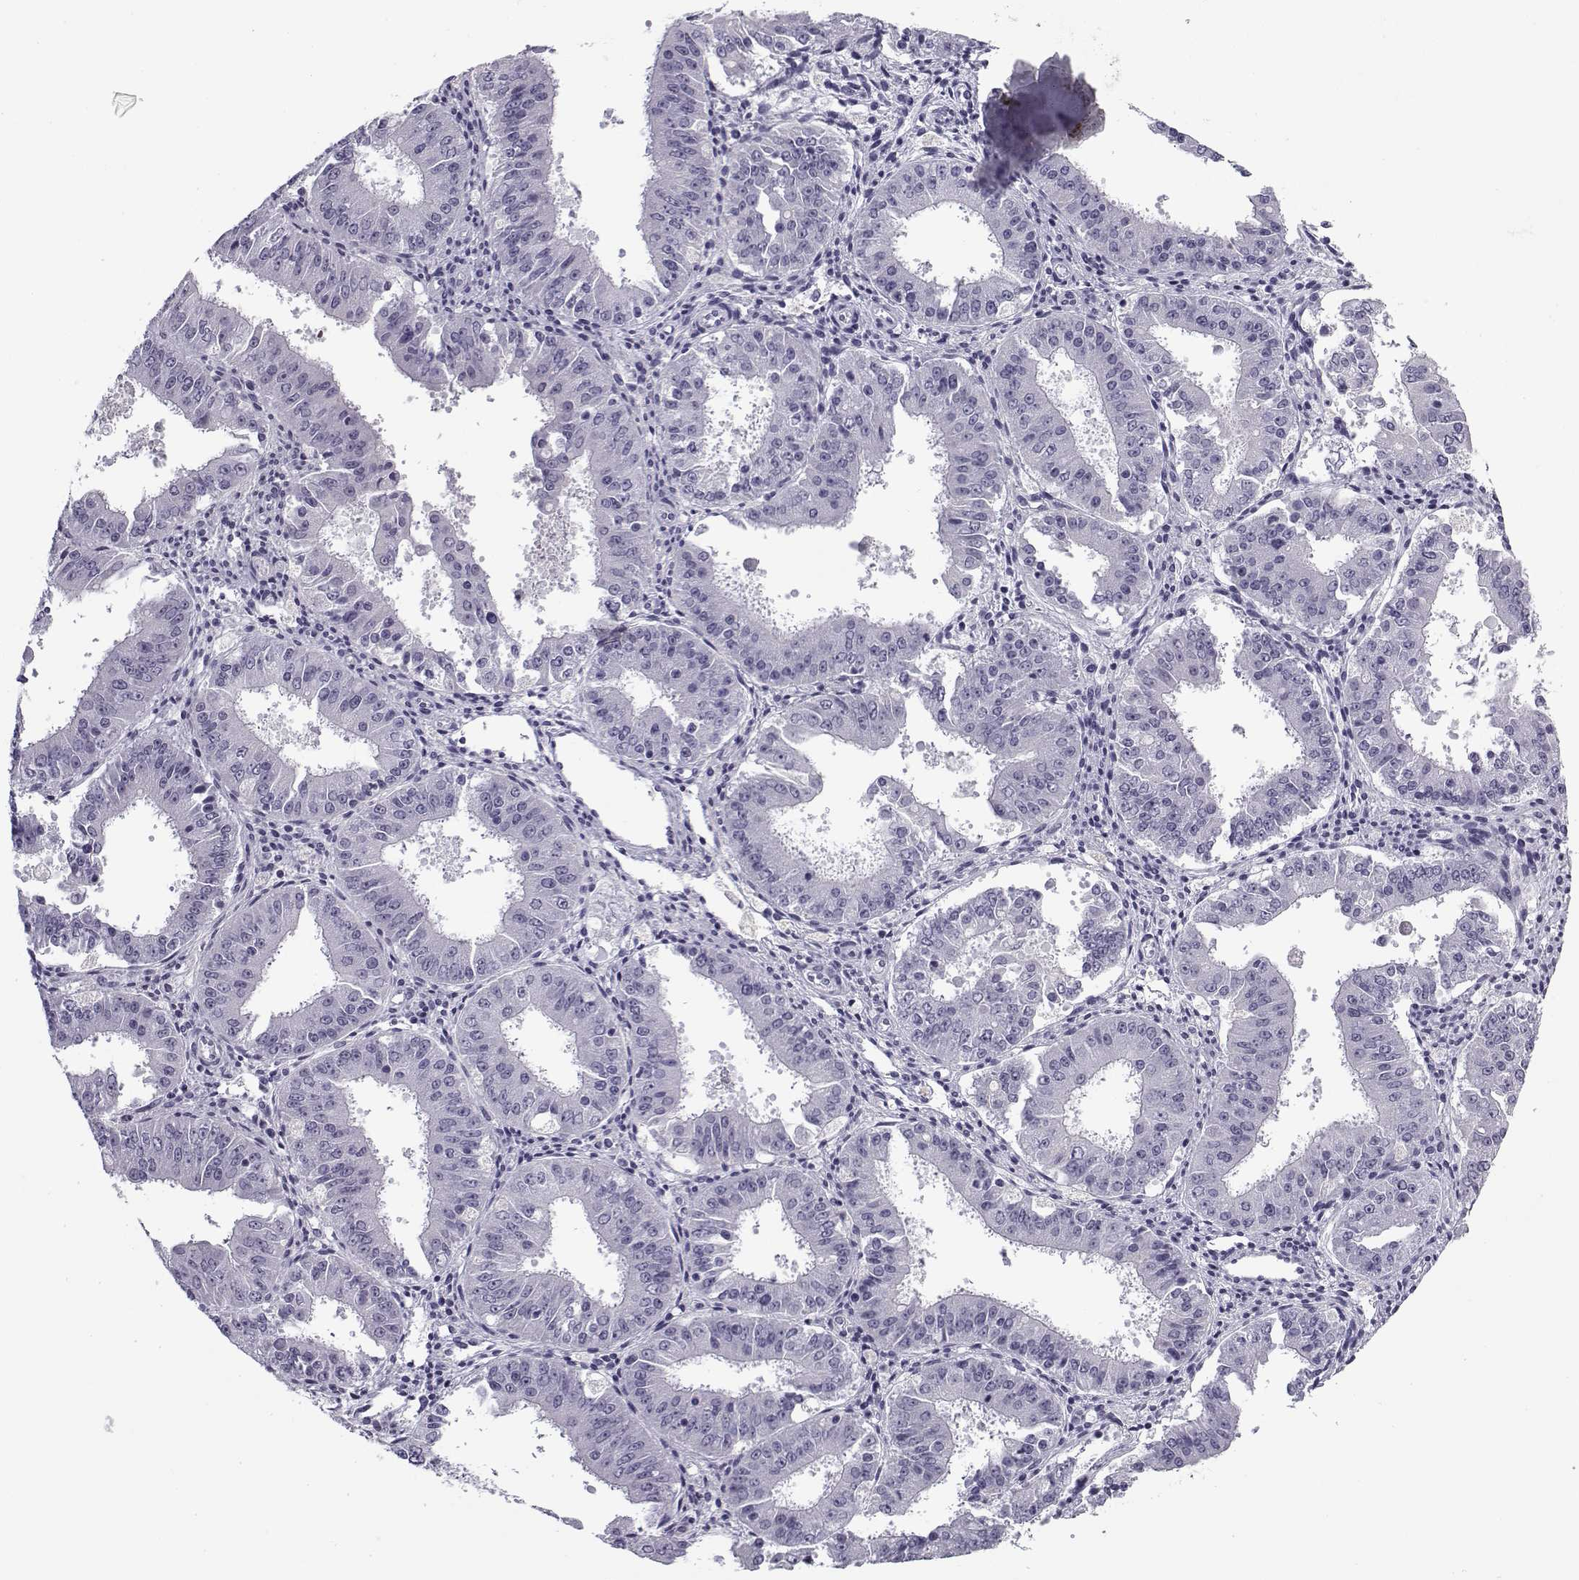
{"staining": {"intensity": "negative", "quantity": "none", "location": "none"}, "tissue": "ovarian cancer", "cell_type": "Tumor cells", "image_type": "cancer", "snomed": [{"axis": "morphology", "description": "Carcinoma, endometroid"}, {"axis": "topography", "description": "Ovary"}], "caption": "An image of human ovarian cancer is negative for staining in tumor cells.", "gene": "SNCA", "patient": {"sex": "female", "age": 42}}